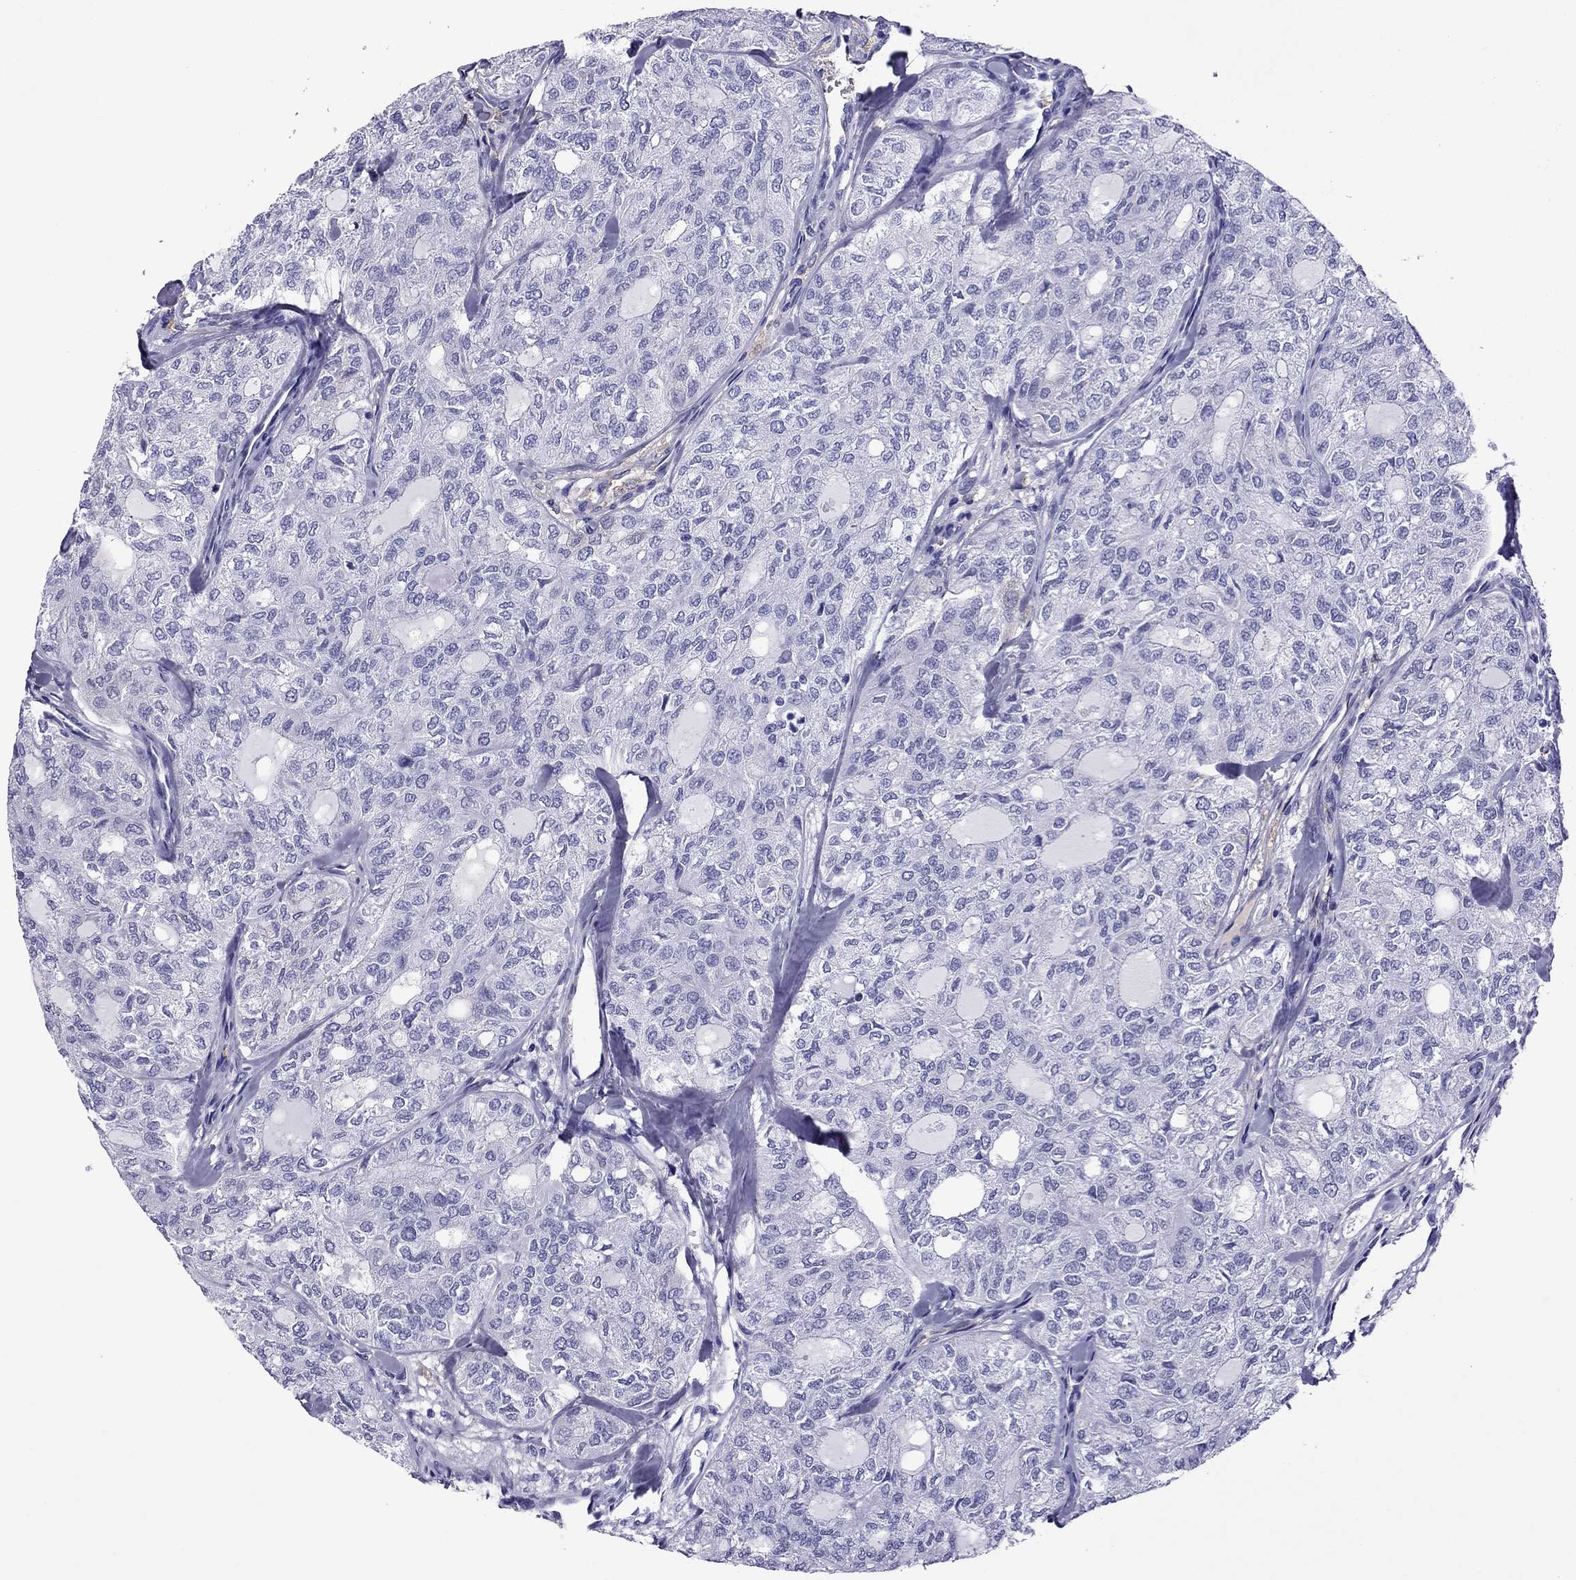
{"staining": {"intensity": "negative", "quantity": "none", "location": "none"}, "tissue": "thyroid cancer", "cell_type": "Tumor cells", "image_type": "cancer", "snomed": [{"axis": "morphology", "description": "Follicular adenoma carcinoma, NOS"}, {"axis": "topography", "description": "Thyroid gland"}], "caption": "Thyroid cancer was stained to show a protein in brown. There is no significant expression in tumor cells.", "gene": "SCART1", "patient": {"sex": "male", "age": 75}}